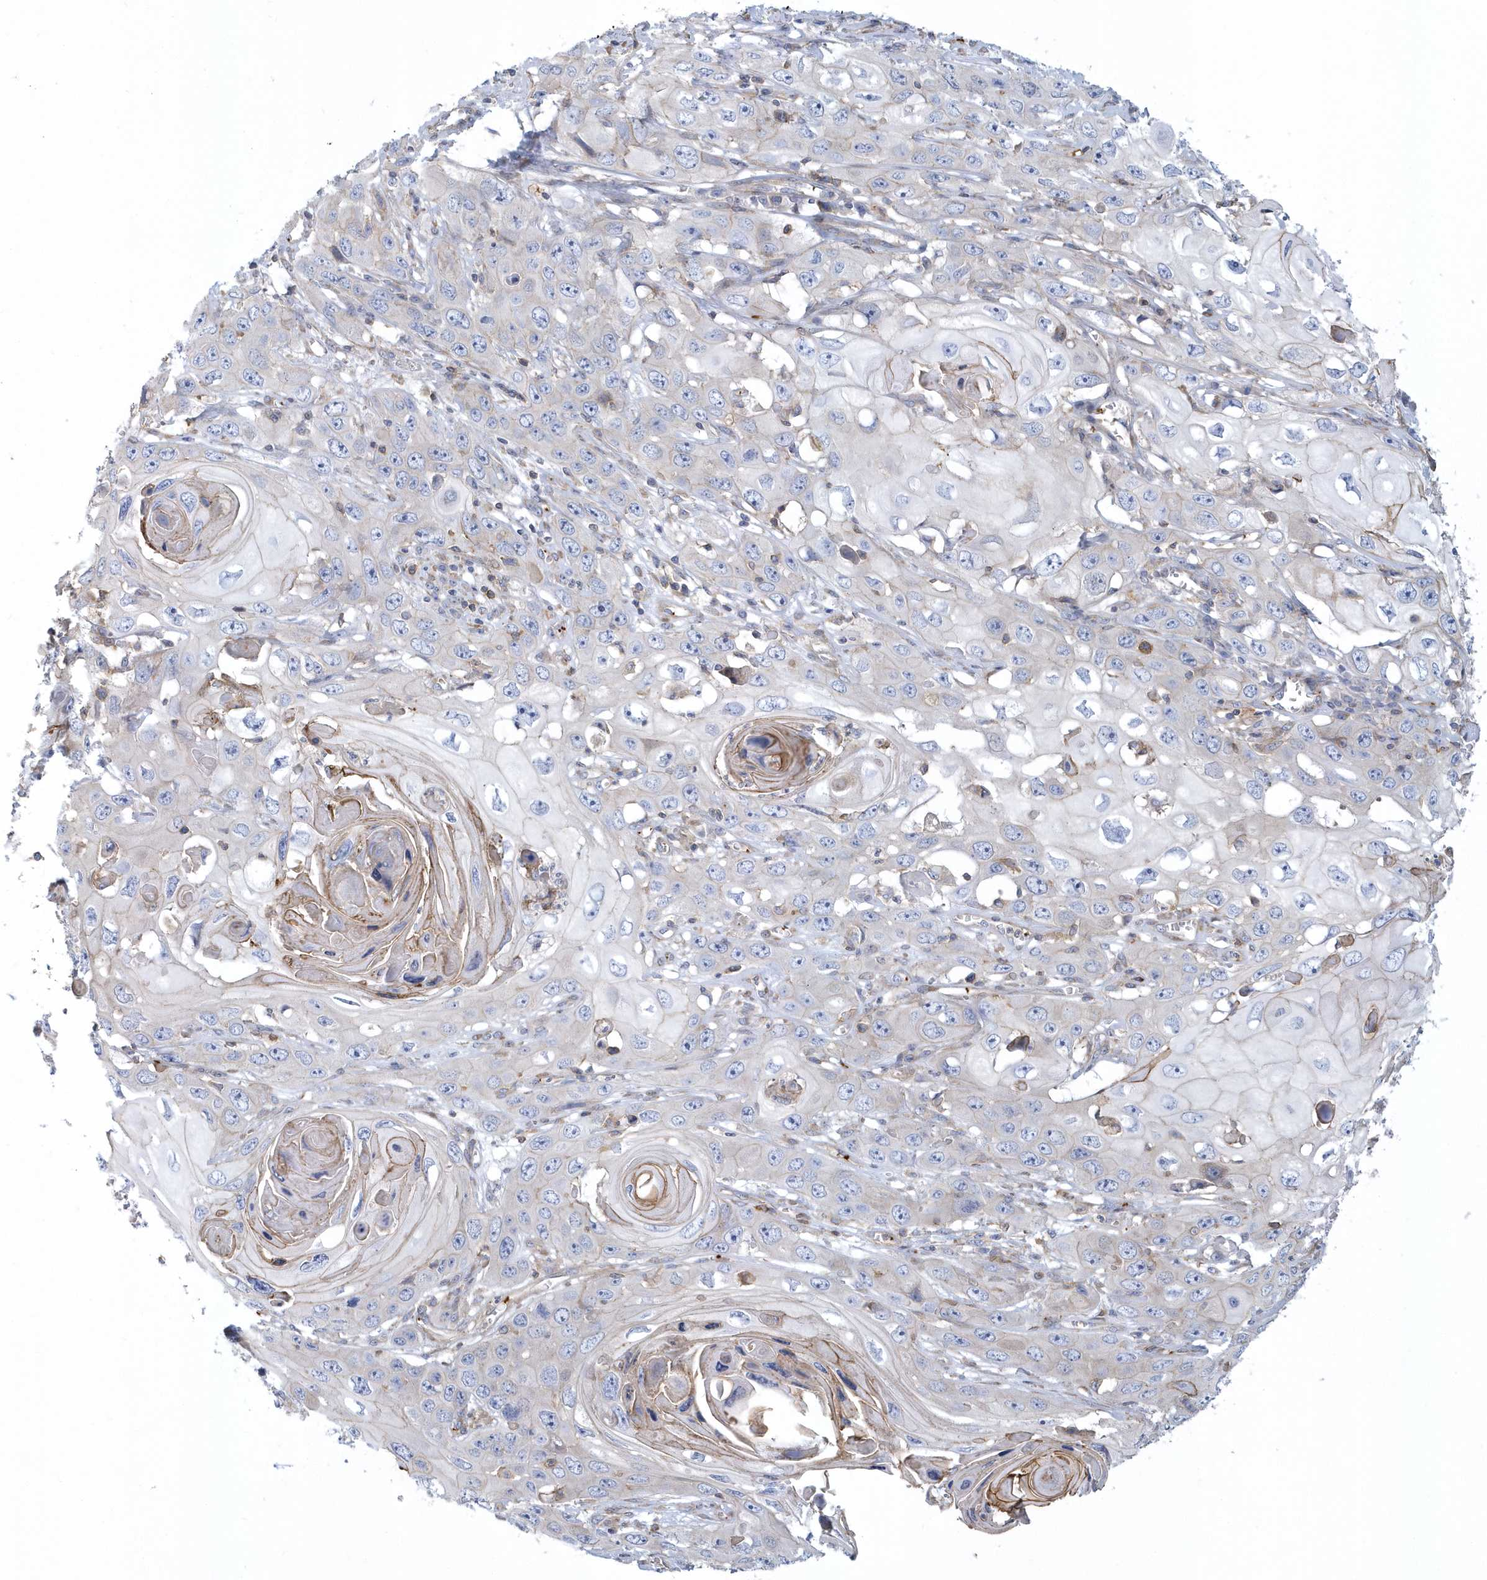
{"staining": {"intensity": "moderate", "quantity": "<25%", "location": "cytoplasmic/membranous"}, "tissue": "skin cancer", "cell_type": "Tumor cells", "image_type": "cancer", "snomed": [{"axis": "morphology", "description": "Squamous cell carcinoma, NOS"}, {"axis": "topography", "description": "Skin"}], "caption": "IHC (DAB) staining of skin squamous cell carcinoma demonstrates moderate cytoplasmic/membranous protein expression in about <25% of tumor cells.", "gene": "ARAP2", "patient": {"sex": "male", "age": 55}}